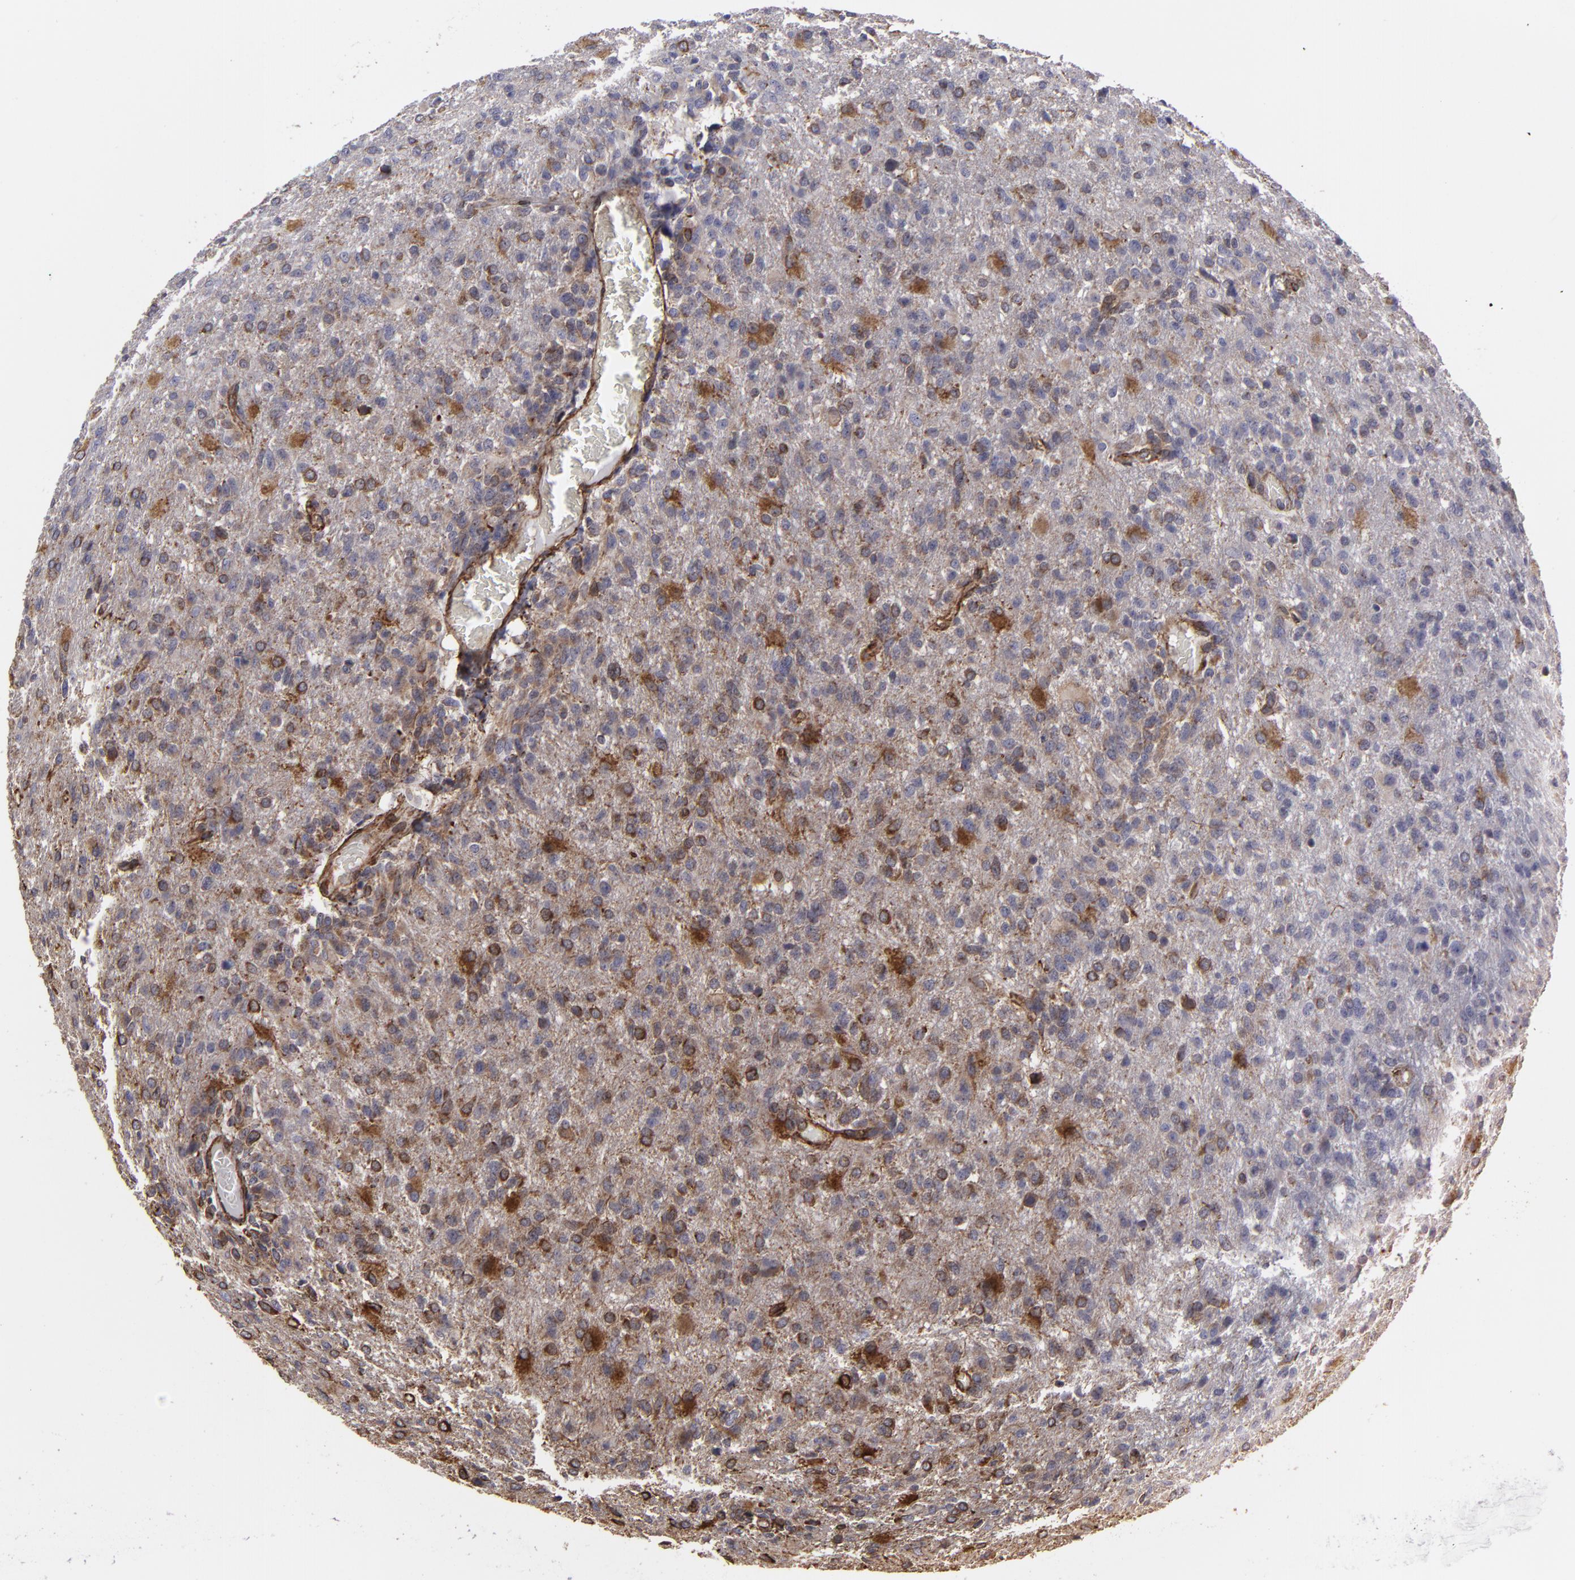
{"staining": {"intensity": "moderate", "quantity": ">75%", "location": "cytoplasmic/membranous"}, "tissue": "glioma", "cell_type": "Tumor cells", "image_type": "cancer", "snomed": [{"axis": "morphology", "description": "Glioma, malignant, High grade"}, {"axis": "topography", "description": "Brain"}], "caption": "The micrograph exhibits immunohistochemical staining of glioma. There is moderate cytoplasmic/membranous positivity is present in about >75% of tumor cells. Using DAB (3,3'-diaminobenzidine) (brown) and hematoxylin (blue) stains, captured at high magnification using brightfield microscopy.", "gene": "CYB5R3", "patient": {"sex": "male", "age": 68}}